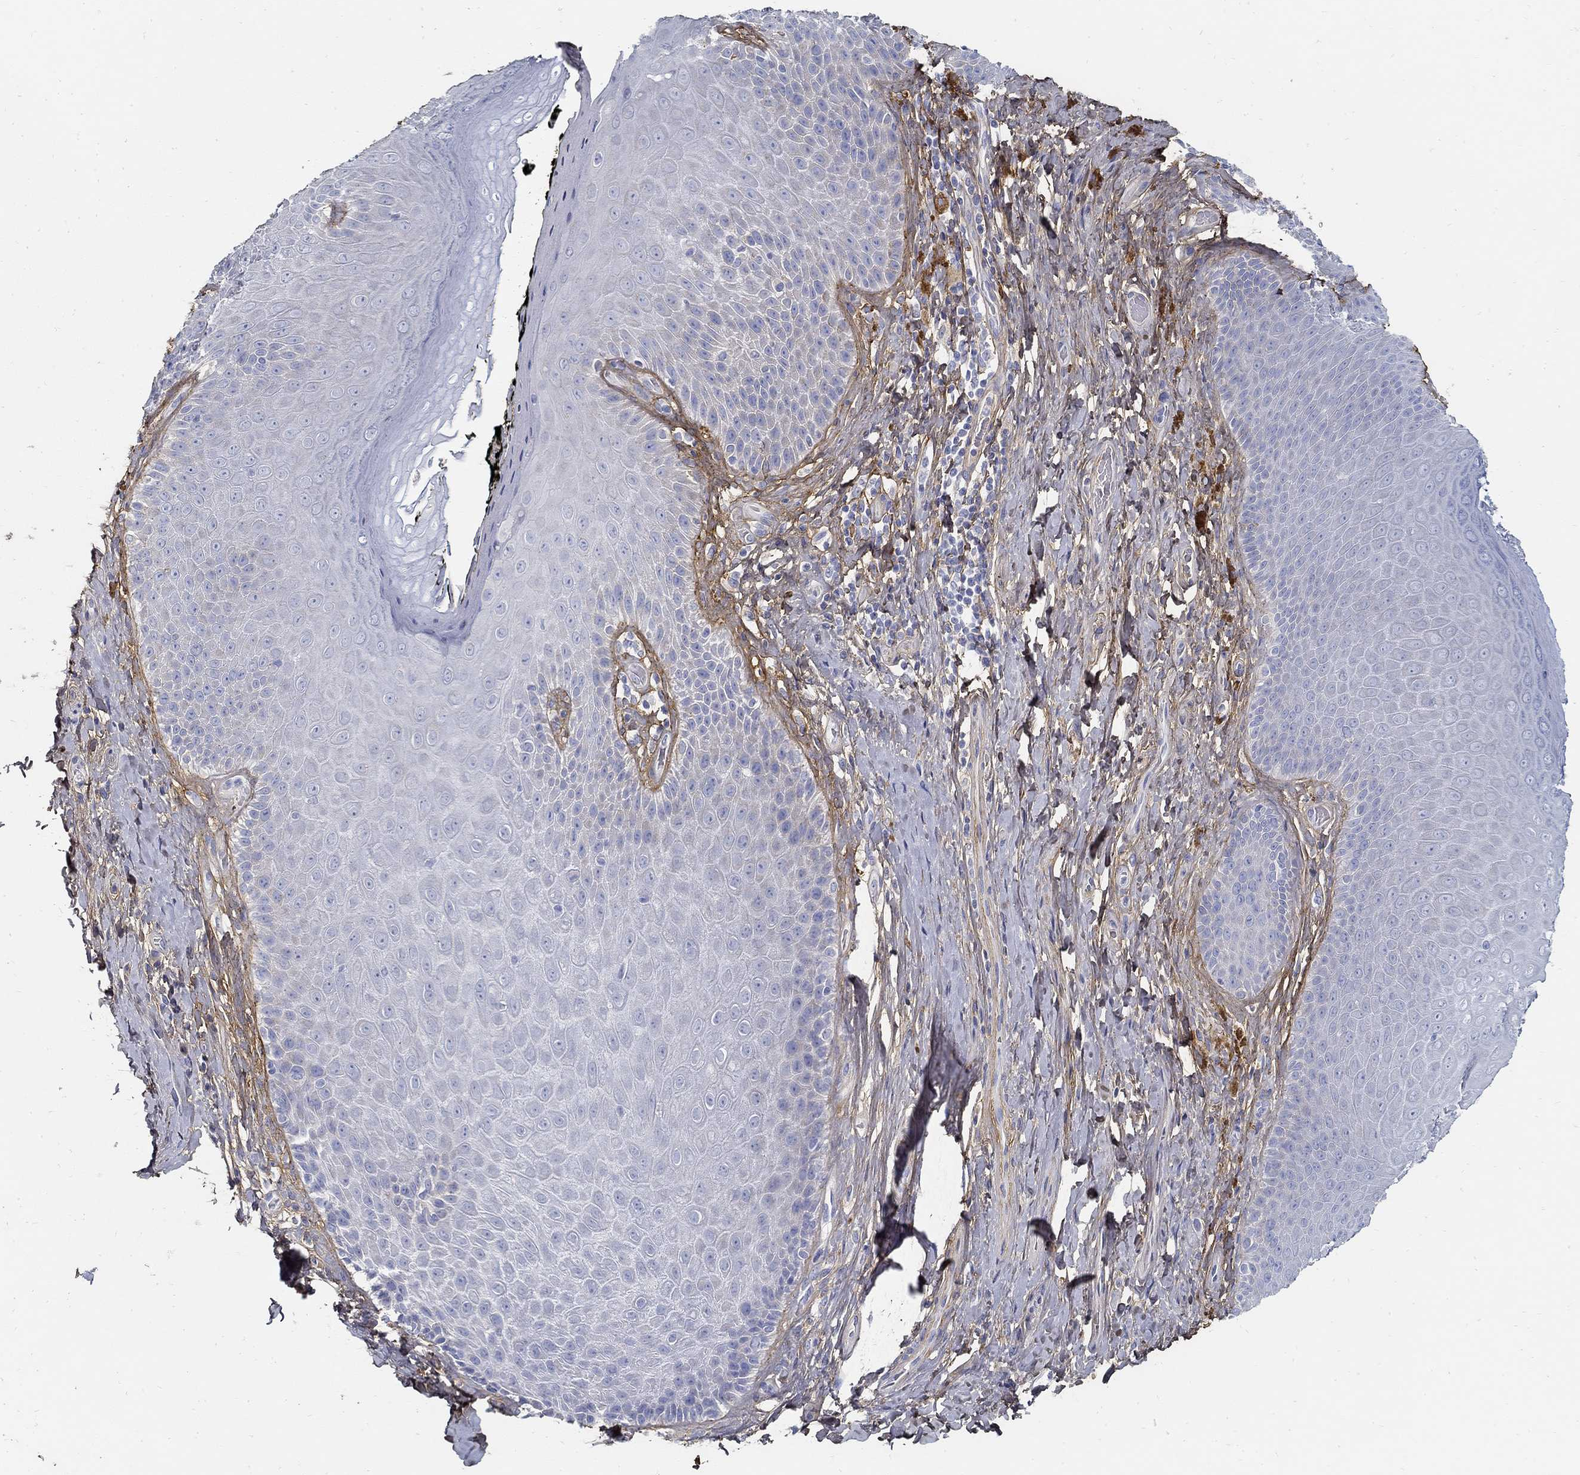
{"staining": {"intensity": "negative", "quantity": "none", "location": "none"}, "tissue": "skin", "cell_type": "Epidermal cells", "image_type": "normal", "snomed": [{"axis": "morphology", "description": "Normal tissue, NOS"}, {"axis": "topography", "description": "Skeletal muscle"}, {"axis": "topography", "description": "Anal"}, {"axis": "topography", "description": "Peripheral nerve tissue"}], "caption": "This is an IHC micrograph of benign human skin. There is no expression in epidermal cells.", "gene": "TGFBI", "patient": {"sex": "male", "age": 53}}